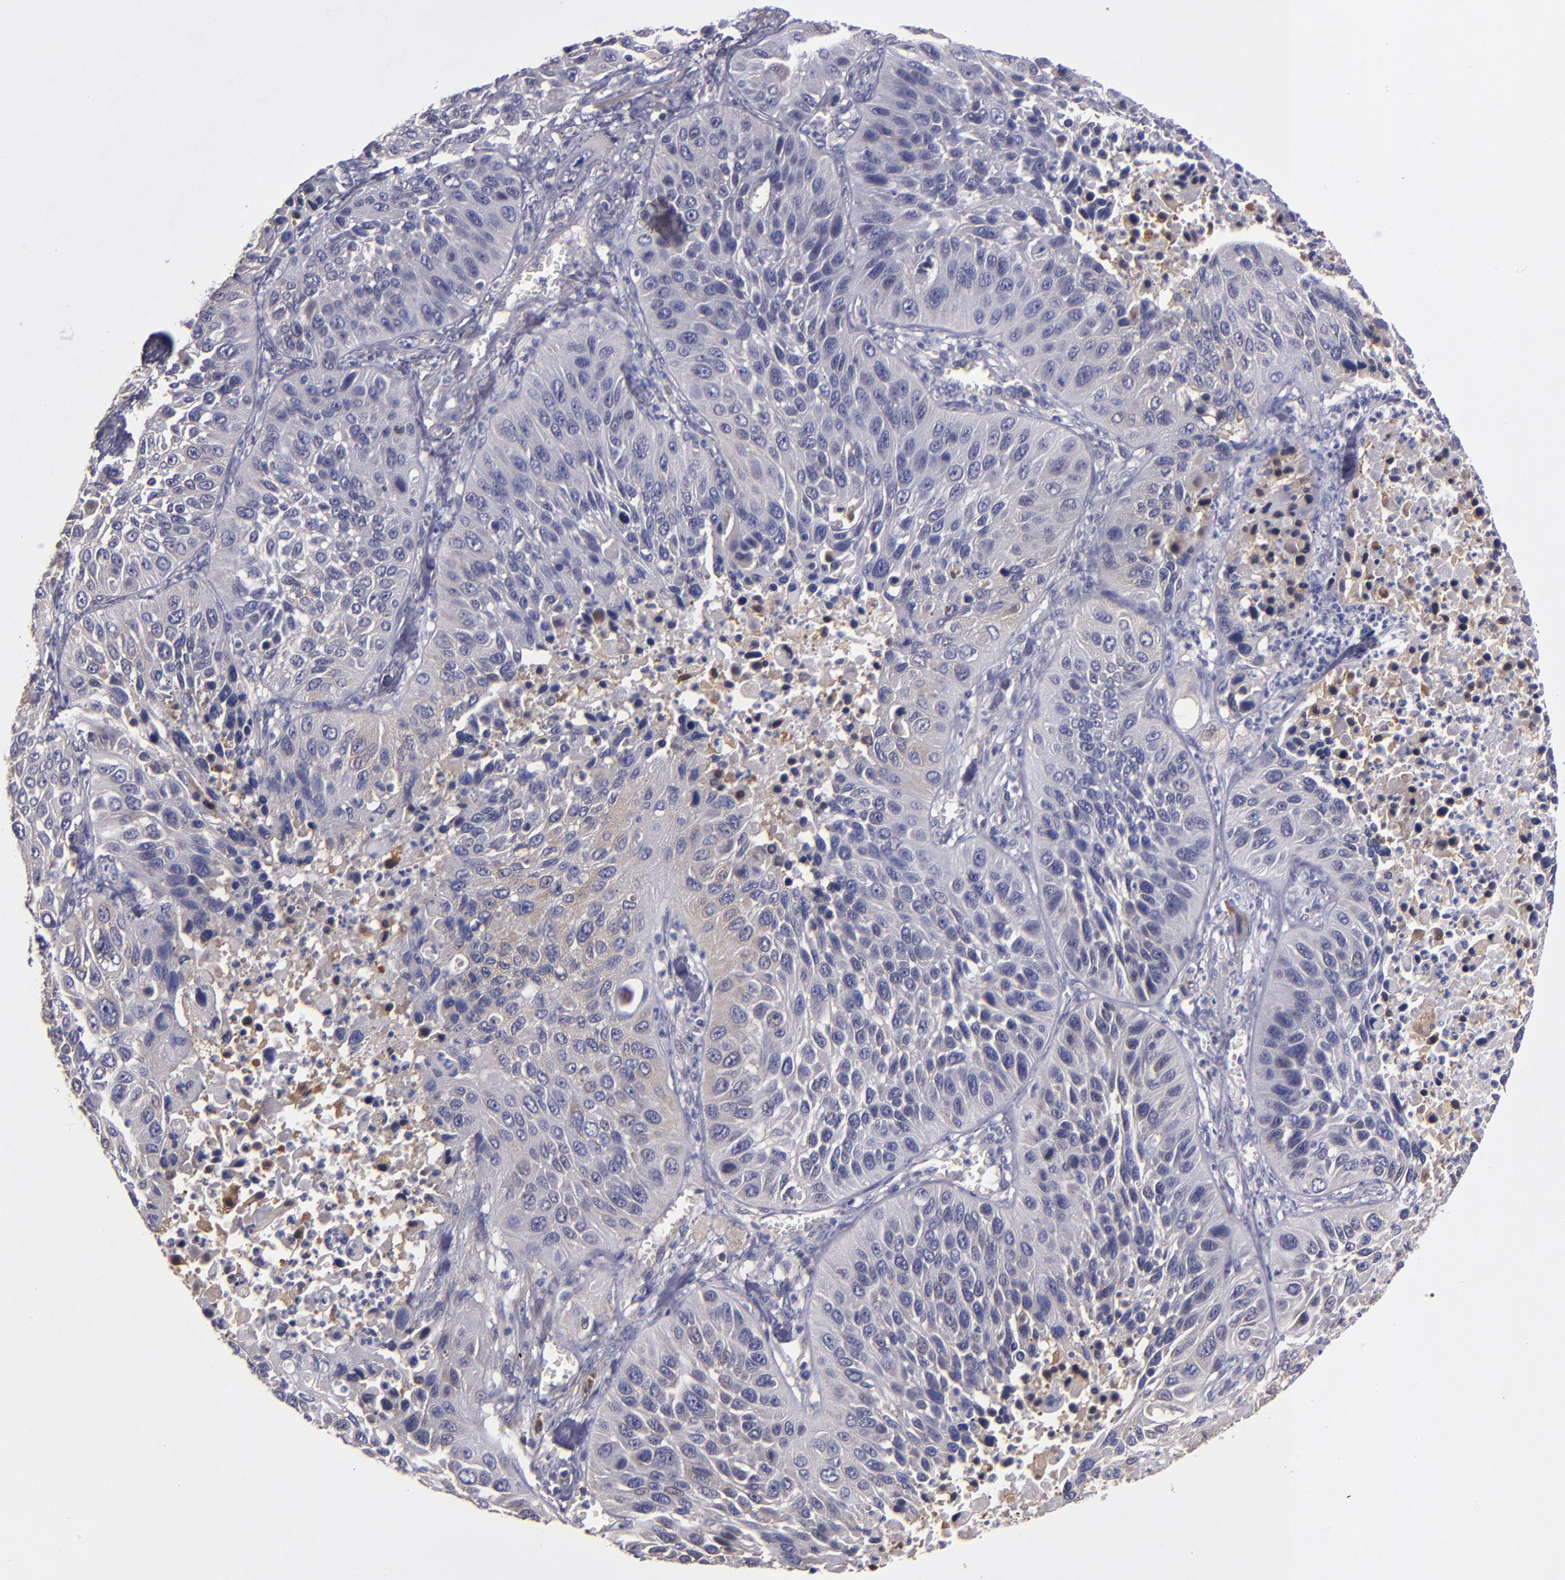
{"staining": {"intensity": "weak", "quantity": "<25%", "location": "cytoplasmic/membranous"}, "tissue": "lung cancer", "cell_type": "Tumor cells", "image_type": "cancer", "snomed": [{"axis": "morphology", "description": "Squamous cell carcinoma, NOS"}, {"axis": "topography", "description": "Lung"}], "caption": "Image shows no significant protein positivity in tumor cells of lung cancer.", "gene": "CARS1", "patient": {"sex": "female", "age": 76}}